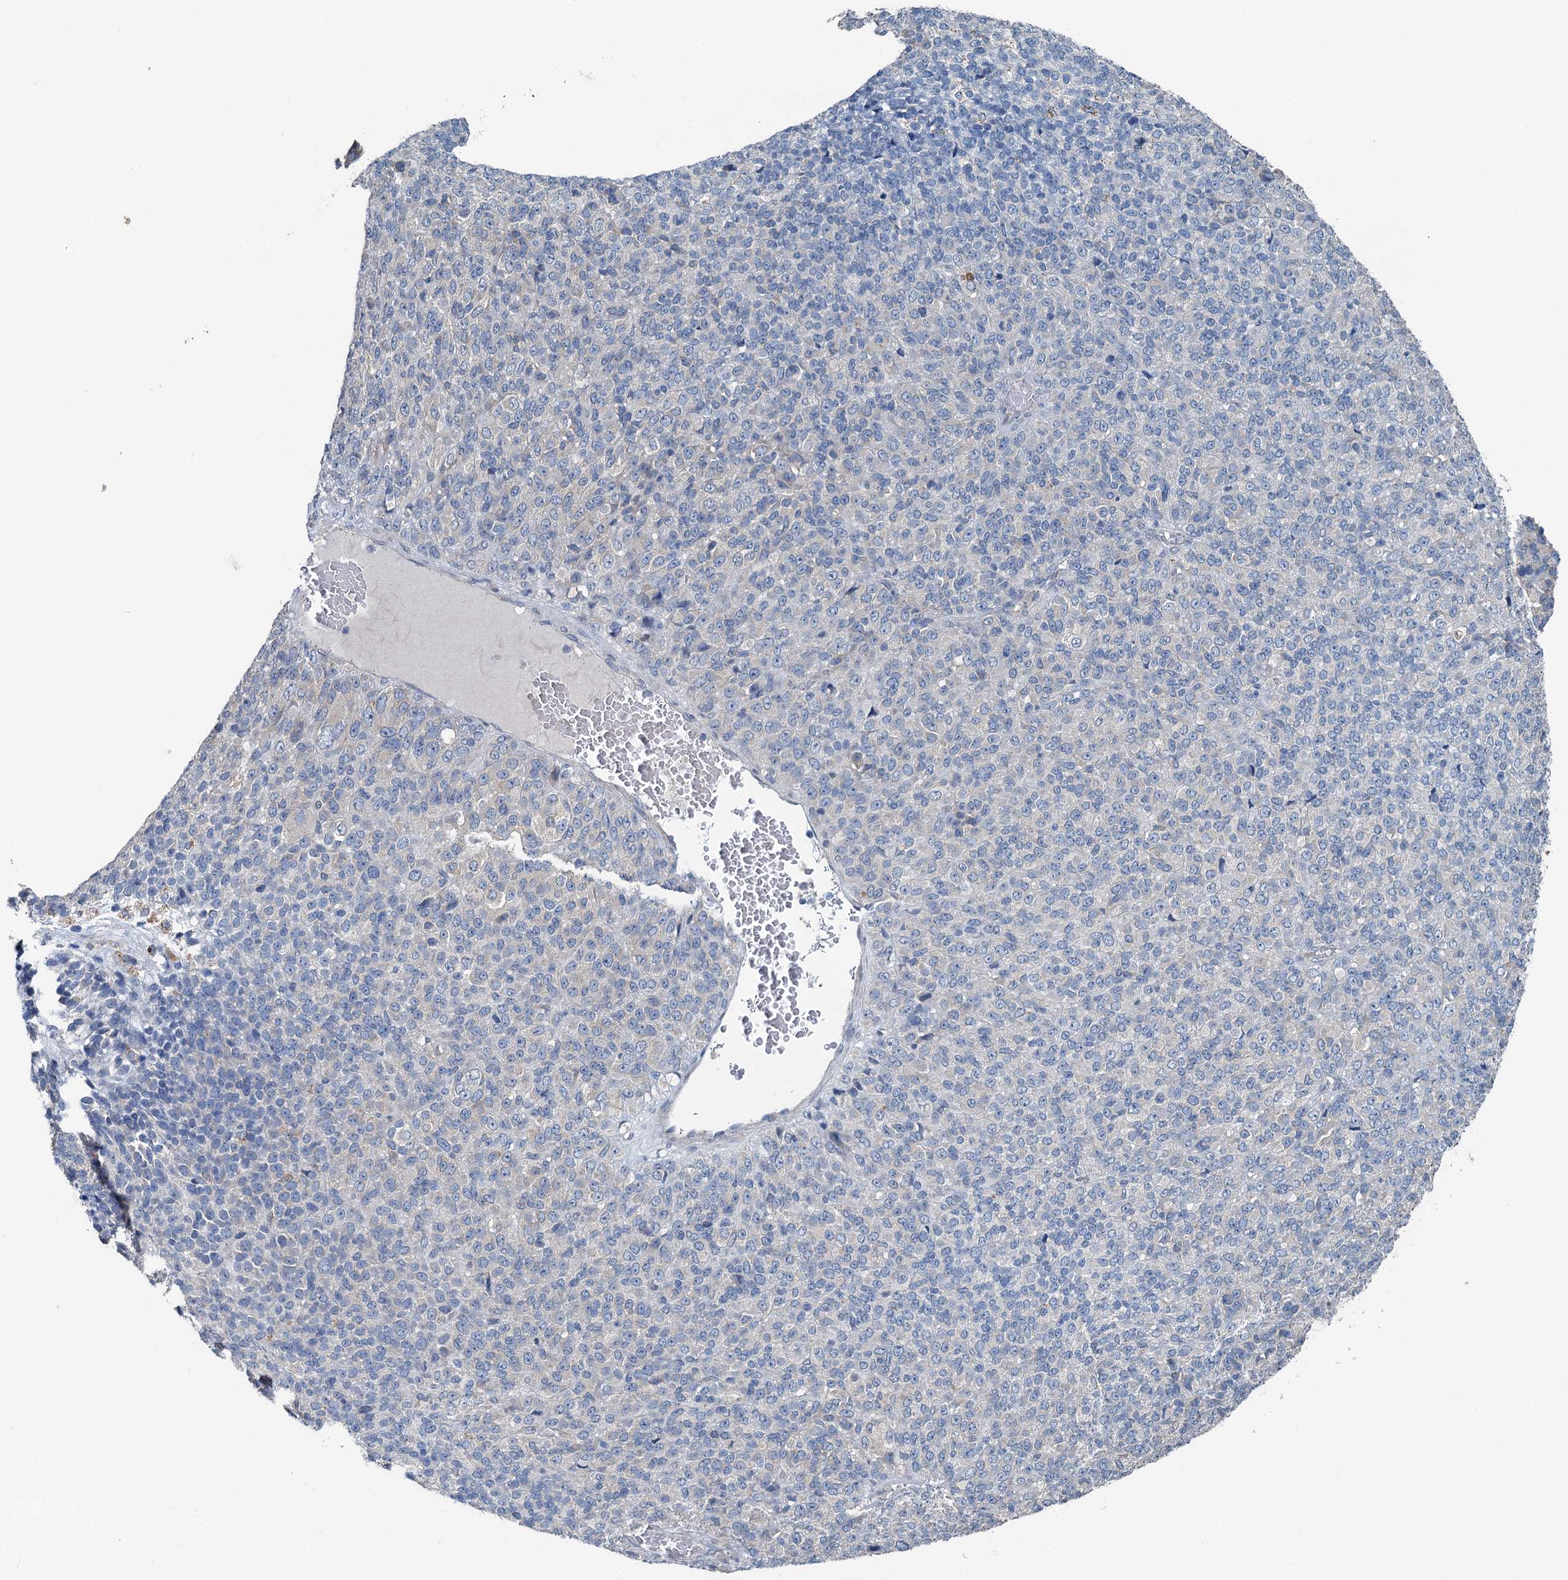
{"staining": {"intensity": "negative", "quantity": "none", "location": "none"}, "tissue": "melanoma", "cell_type": "Tumor cells", "image_type": "cancer", "snomed": [{"axis": "morphology", "description": "Malignant melanoma, Metastatic site"}, {"axis": "topography", "description": "Brain"}], "caption": "IHC of human melanoma shows no expression in tumor cells.", "gene": "C6orf120", "patient": {"sex": "female", "age": 56}}